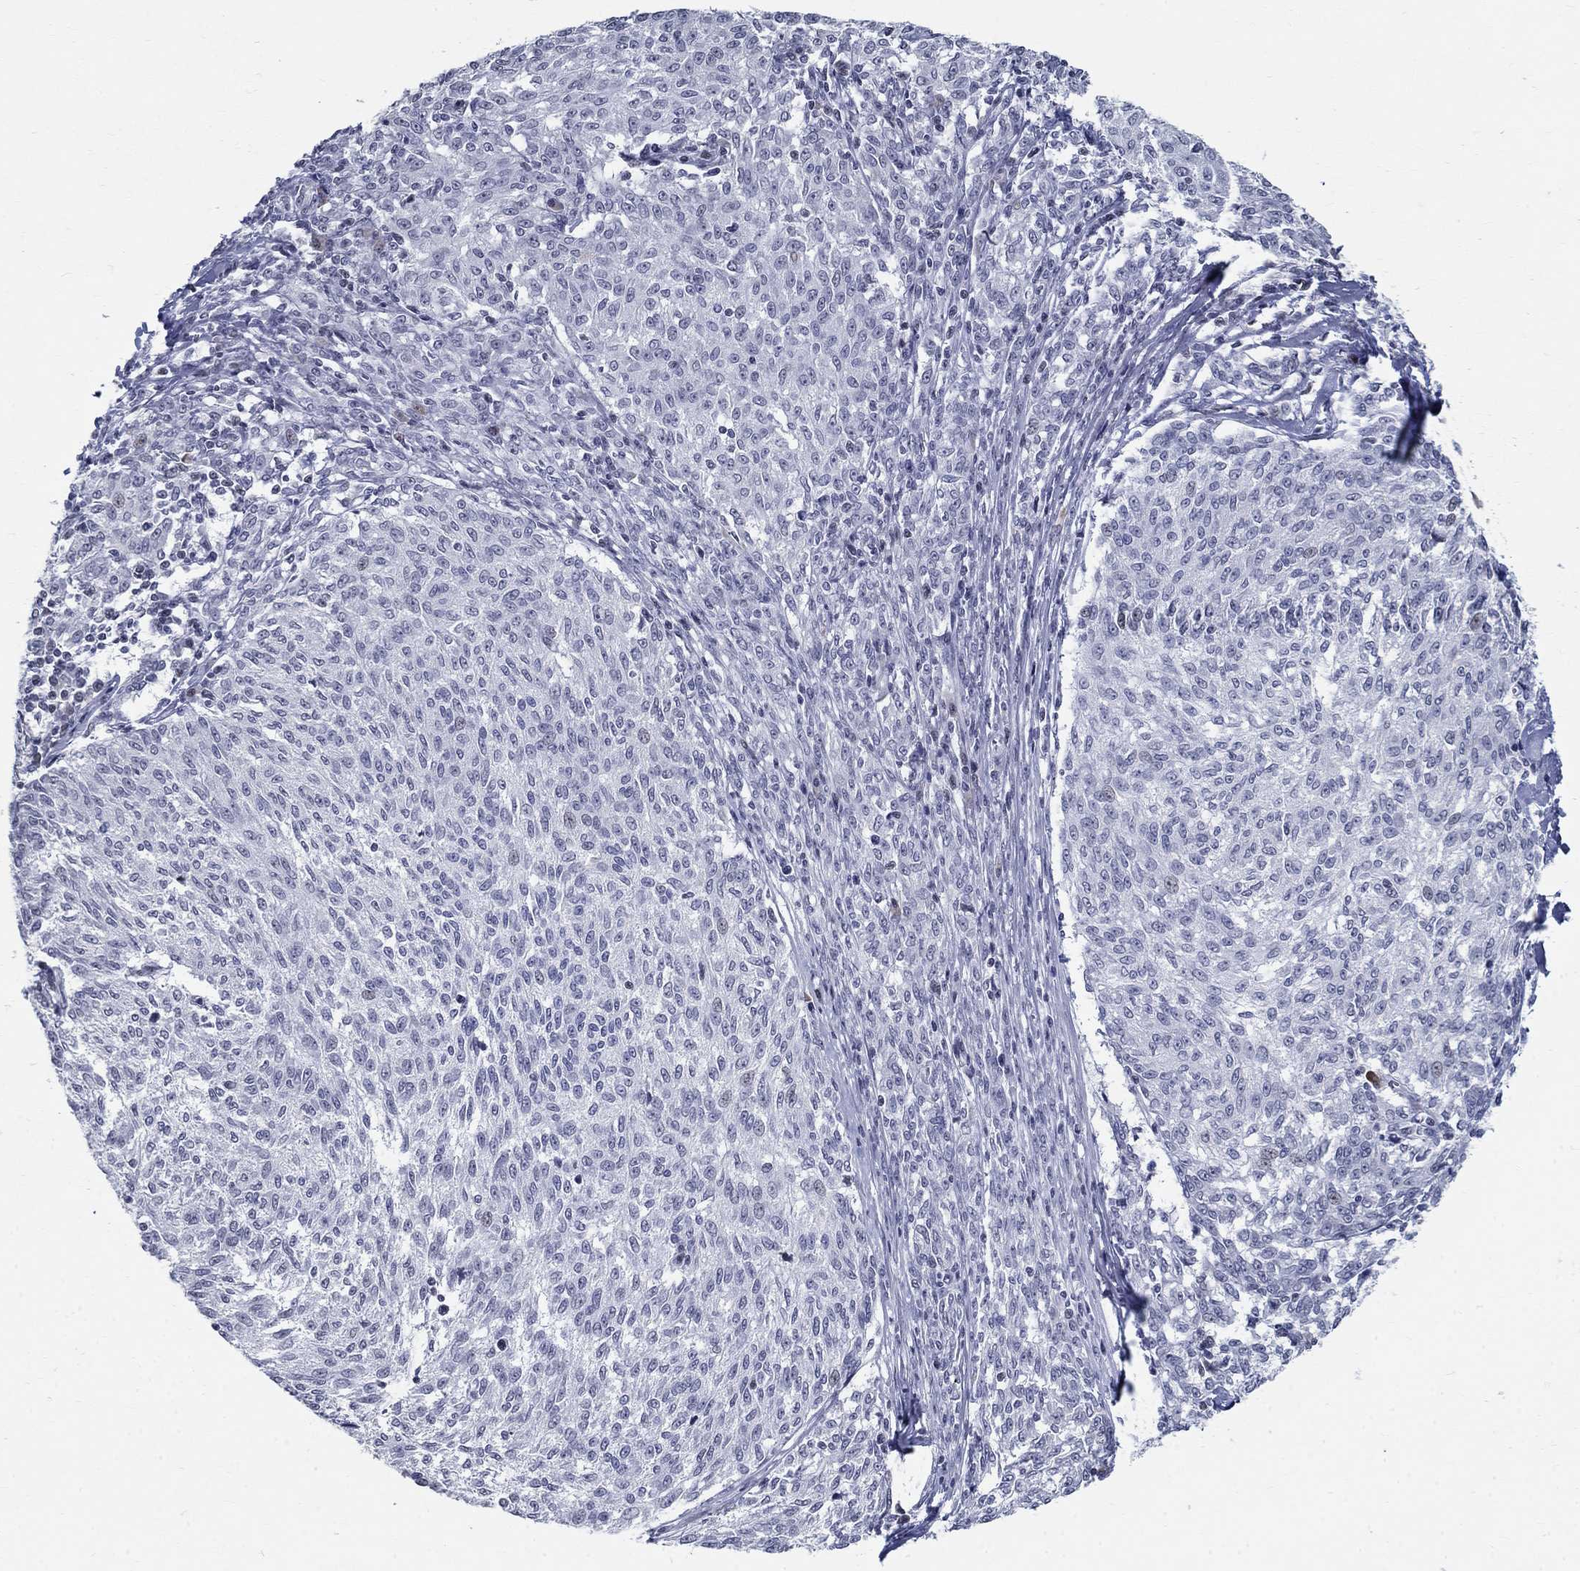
{"staining": {"intensity": "negative", "quantity": "none", "location": "none"}, "tissue": "melanoma", "cell_type": "Tumor cells", "image_type": "cancer", "snomed": [{"axis": "morphology", "description": "Malignant melanoma, NOS"}, {"axis": "topography", "description": "Skin"}], "caption": "Immunohistochemical staining of human malignant melanoma reveals no significant positivity in tumor cells.", "gene": "BHLHE22", "patient": {"sex": "female", "age": 72}}